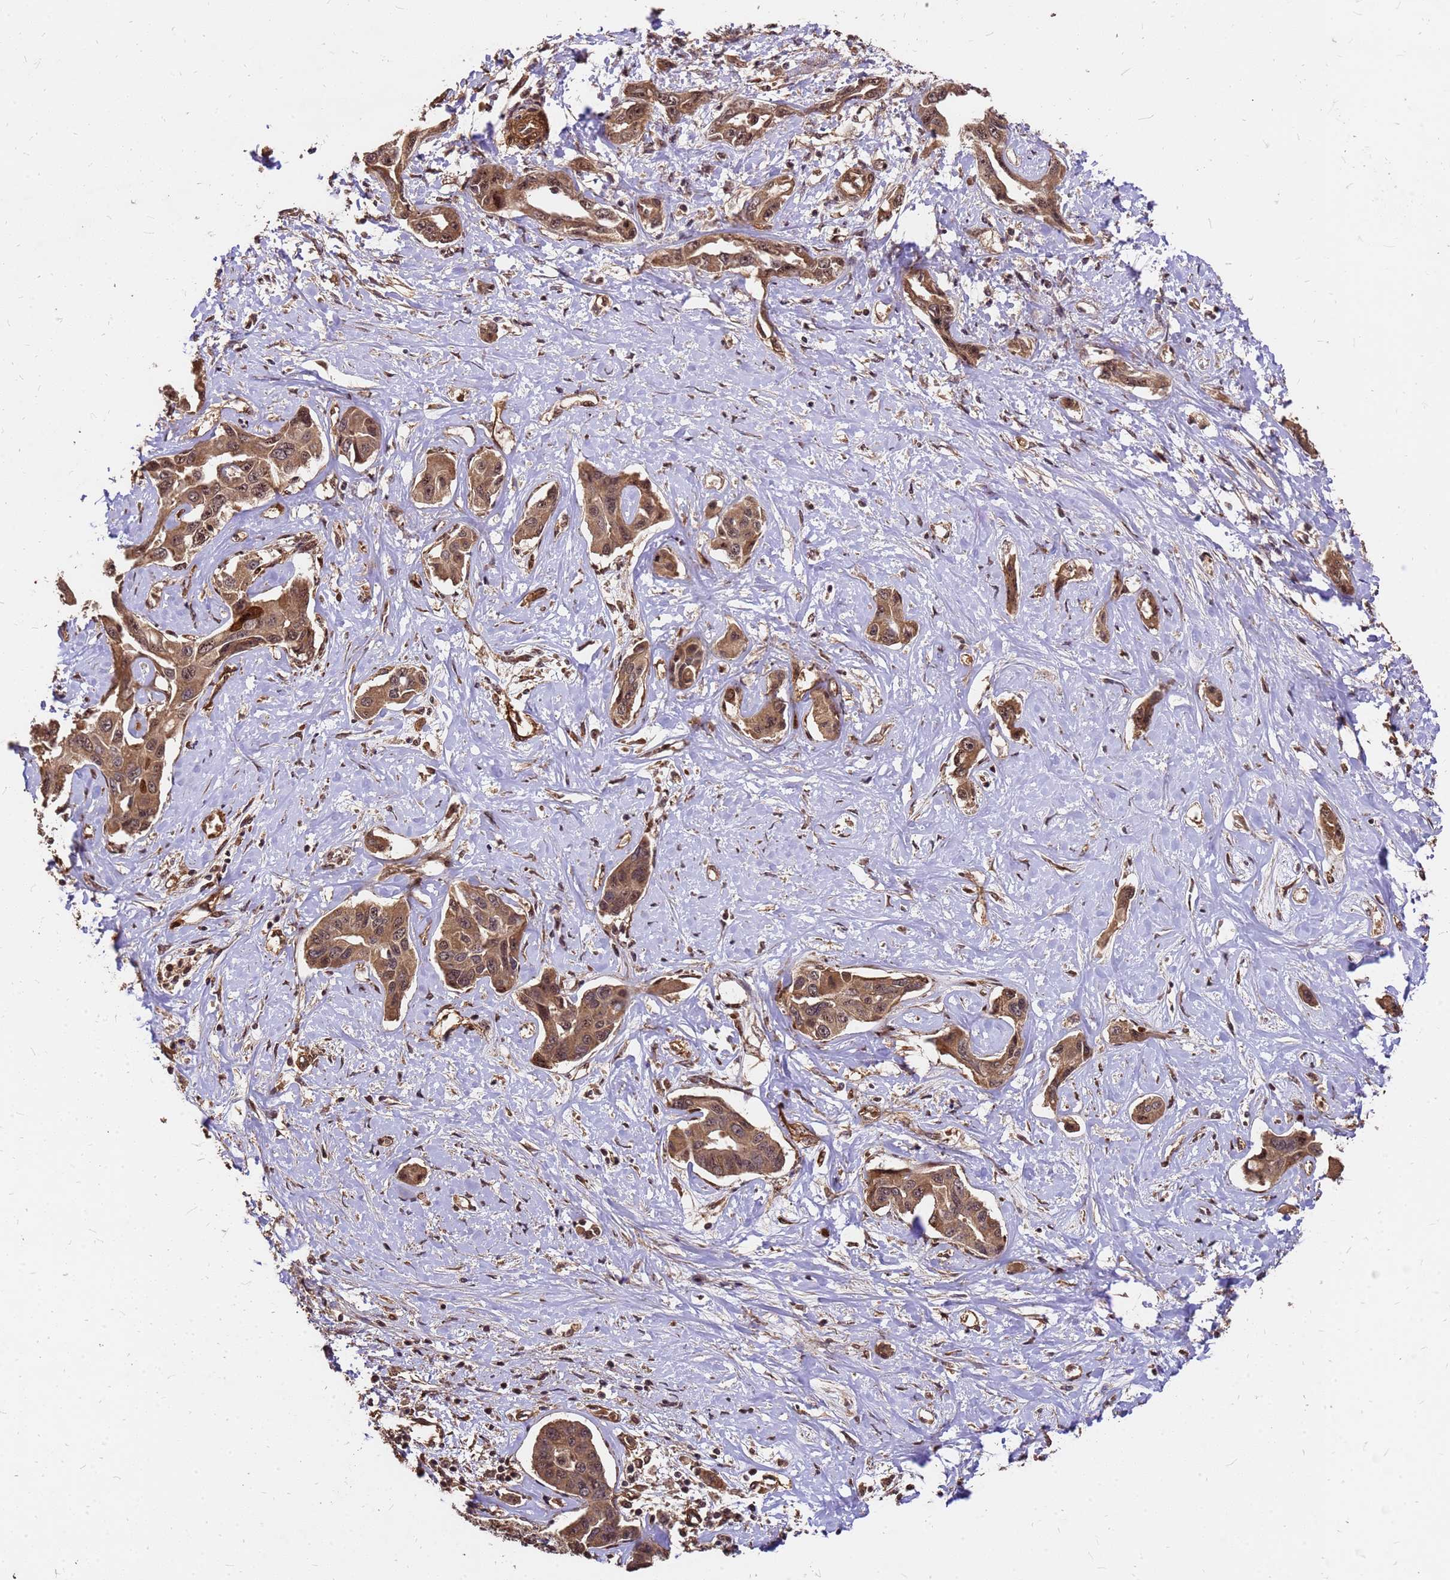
{"staining": {"intensity": "moderate", "quantity": ">75%", "location": "cytoplasmic/membranous,nuclear"}, "tissue": "liver cancer", "cell_type": "Tumor cells", "image_type": "cancer", "snomed": [{"axis": "morphology", "description": "Cholangiocarcinoma"}, {"axis": "topography", "description": "Liver"}], "caption": "Liver cancer tissue shows moderate cytoplasmic/membranous and nuclear expression in approximately >75% of tumor cells, visualized by immunohistochemistry.", "gene": "GPATCH8", "patient": {"sex": "male", "age": 59}}